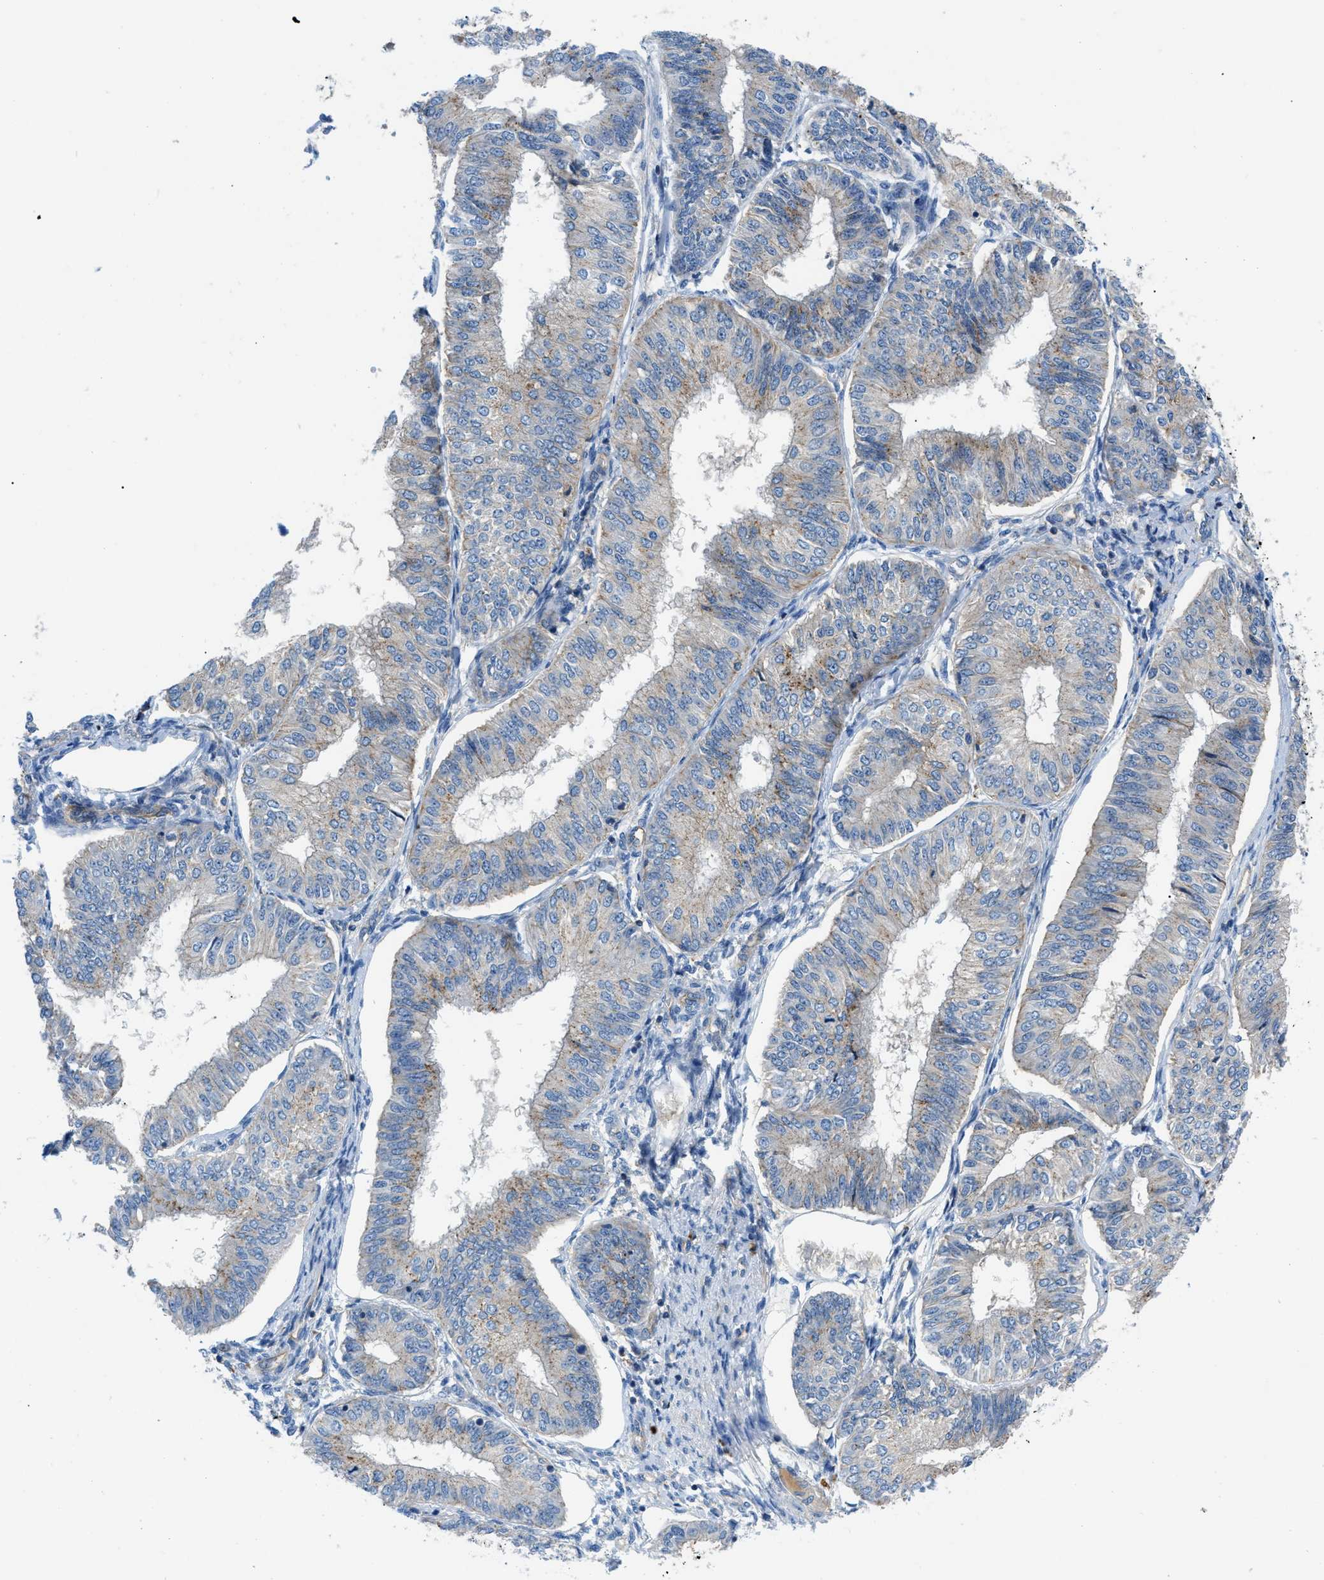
{"staining": {"intensity": "weak", "quantity": ">75%", "location": "cytoplasmic/membranous"}, "tissue": "endometrial cancer", "cell_type": "Tumor cells", "image_type": "cancer", "snomed": [{"axis": "morphology", "description": "Adenocarcinoma, NOS"}, {"axis": "topography", "description": "Endometrium"}], "caption": "Protein expression analysis of endometrial cancer (adenocarcinoma) exhibits weak cytoplasmic/membranous expression in about >75% of tumor cells. (Brightfield microscopy of DAB IHC at high magnification).", "gene": "ORAI1", "patient": {"sex": "female", "age": 58}}